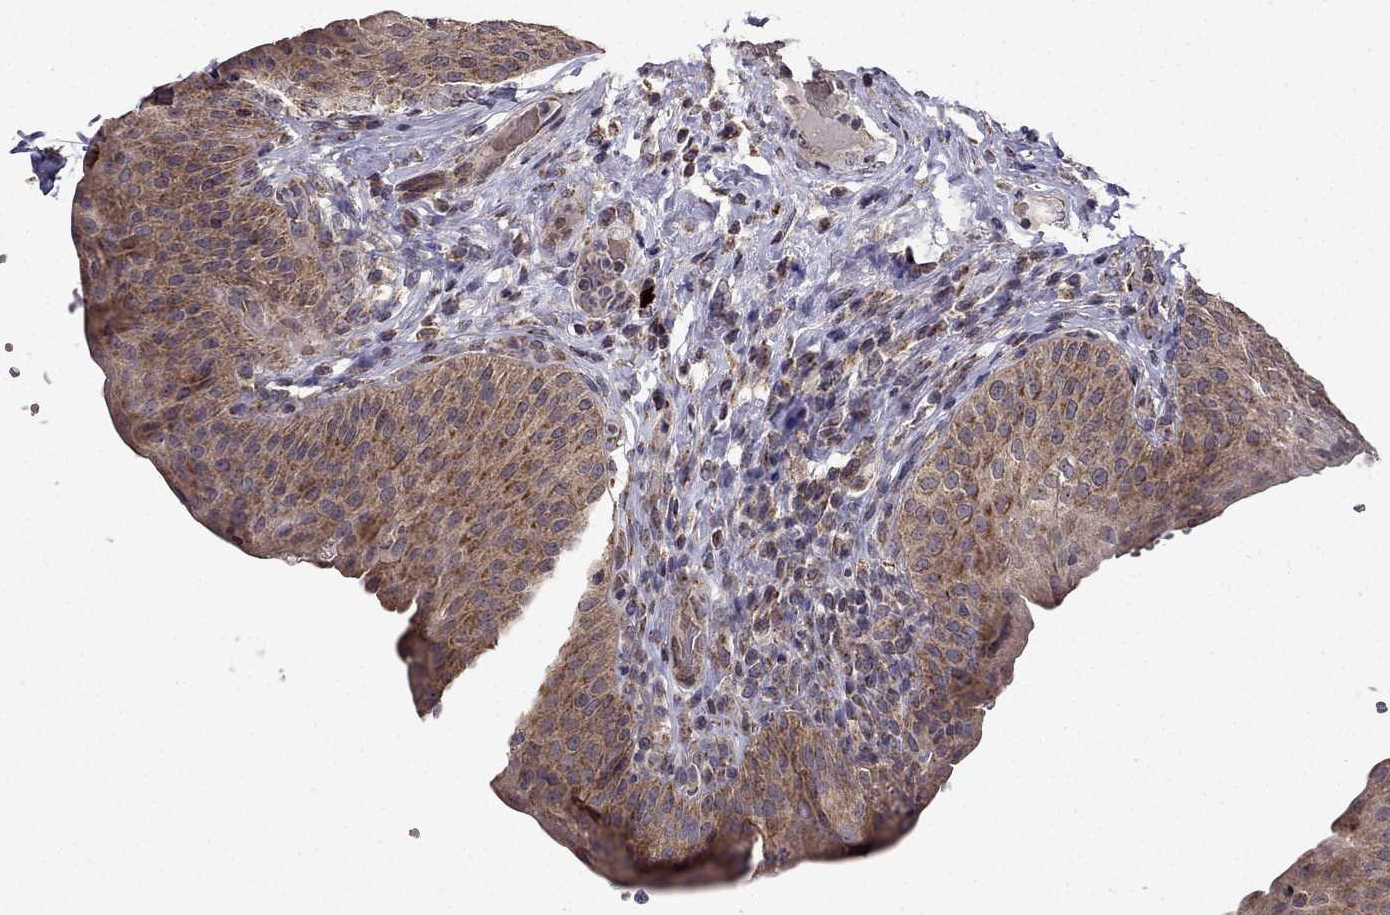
{"staining": {"intensity": "moderate", "quantity": ">75%", "location": "cytoplasmic/membranous"}, "tissue": "urinary bladder", "cell_type": "Urothelial cells", "image_type": "normal", "snomed": [{"axis": "morphology", "description": "Normal tissue, NOS"}, {"axis": "topography", "description": "Urinary bladder"}], "caption": "Immunohistochemical staining of unremarkable urinary bladder exhibits >75% levels of moderate cytoplasmic/membranous protein staining in approximately >75% of urothelial cells.", "gene": "TAB2", "patient": {"sex": "male", "age": 66}}